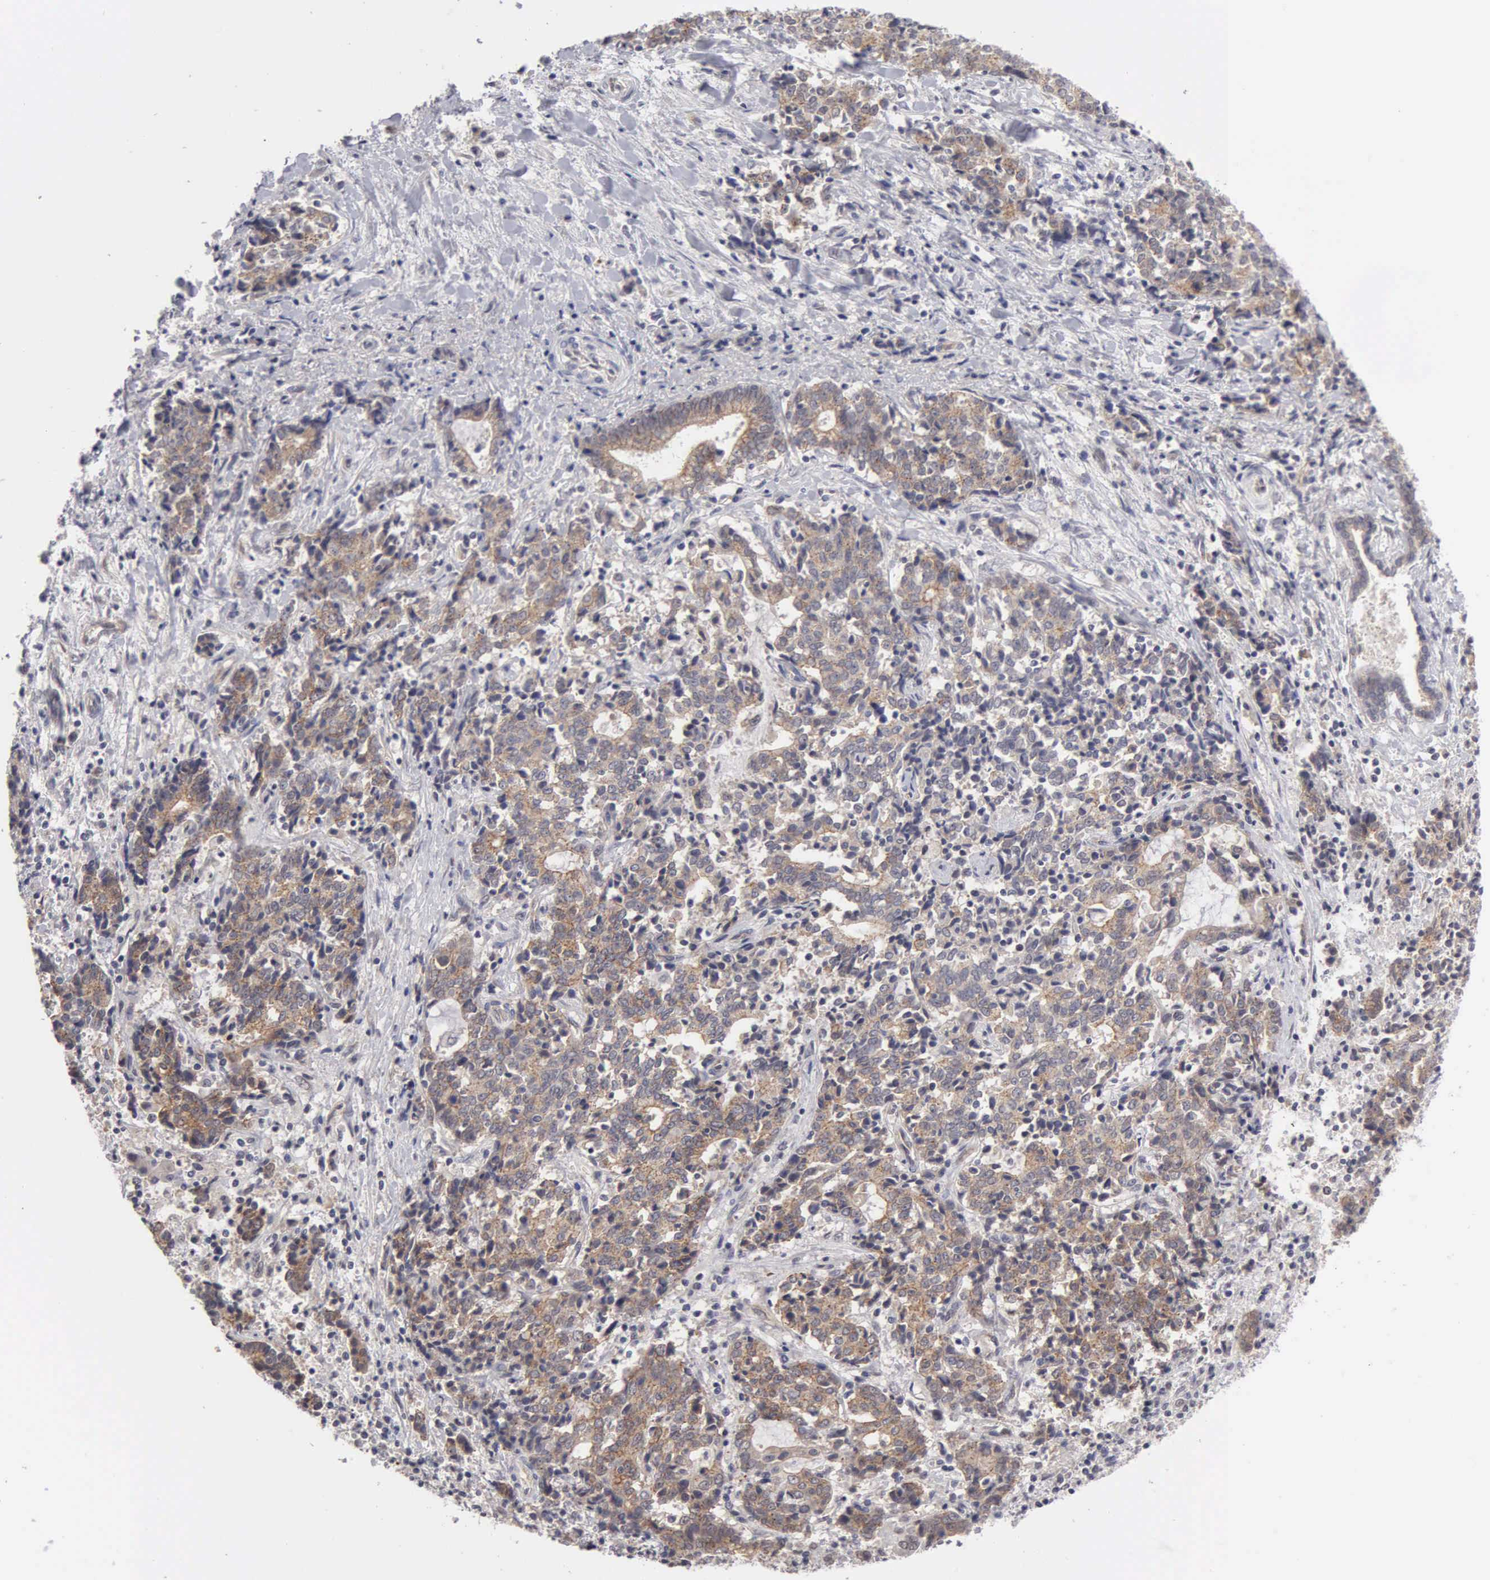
{"staining": {"intensity": "moderate", "quantity": ">75%", "location": "cytoplasmic/membranous"}, "tissue": "liver cancer", "cell_type": "Tumor cells", "image_type": "cancer", "snomed": [{"axis": "morphology", "description": "Cholangiocarcinoma"}, {"axis": "topography", "description": "Liver"}], "caption": "This image exhibits IHC staining of liver cancer (cholangiocarcinoma), with medium moderate cytoplasmic/membranous staining in approximately >75% of tumor cells.", "gene": "ZBTB33", "patient": {"sex": "male", "age": 57}}